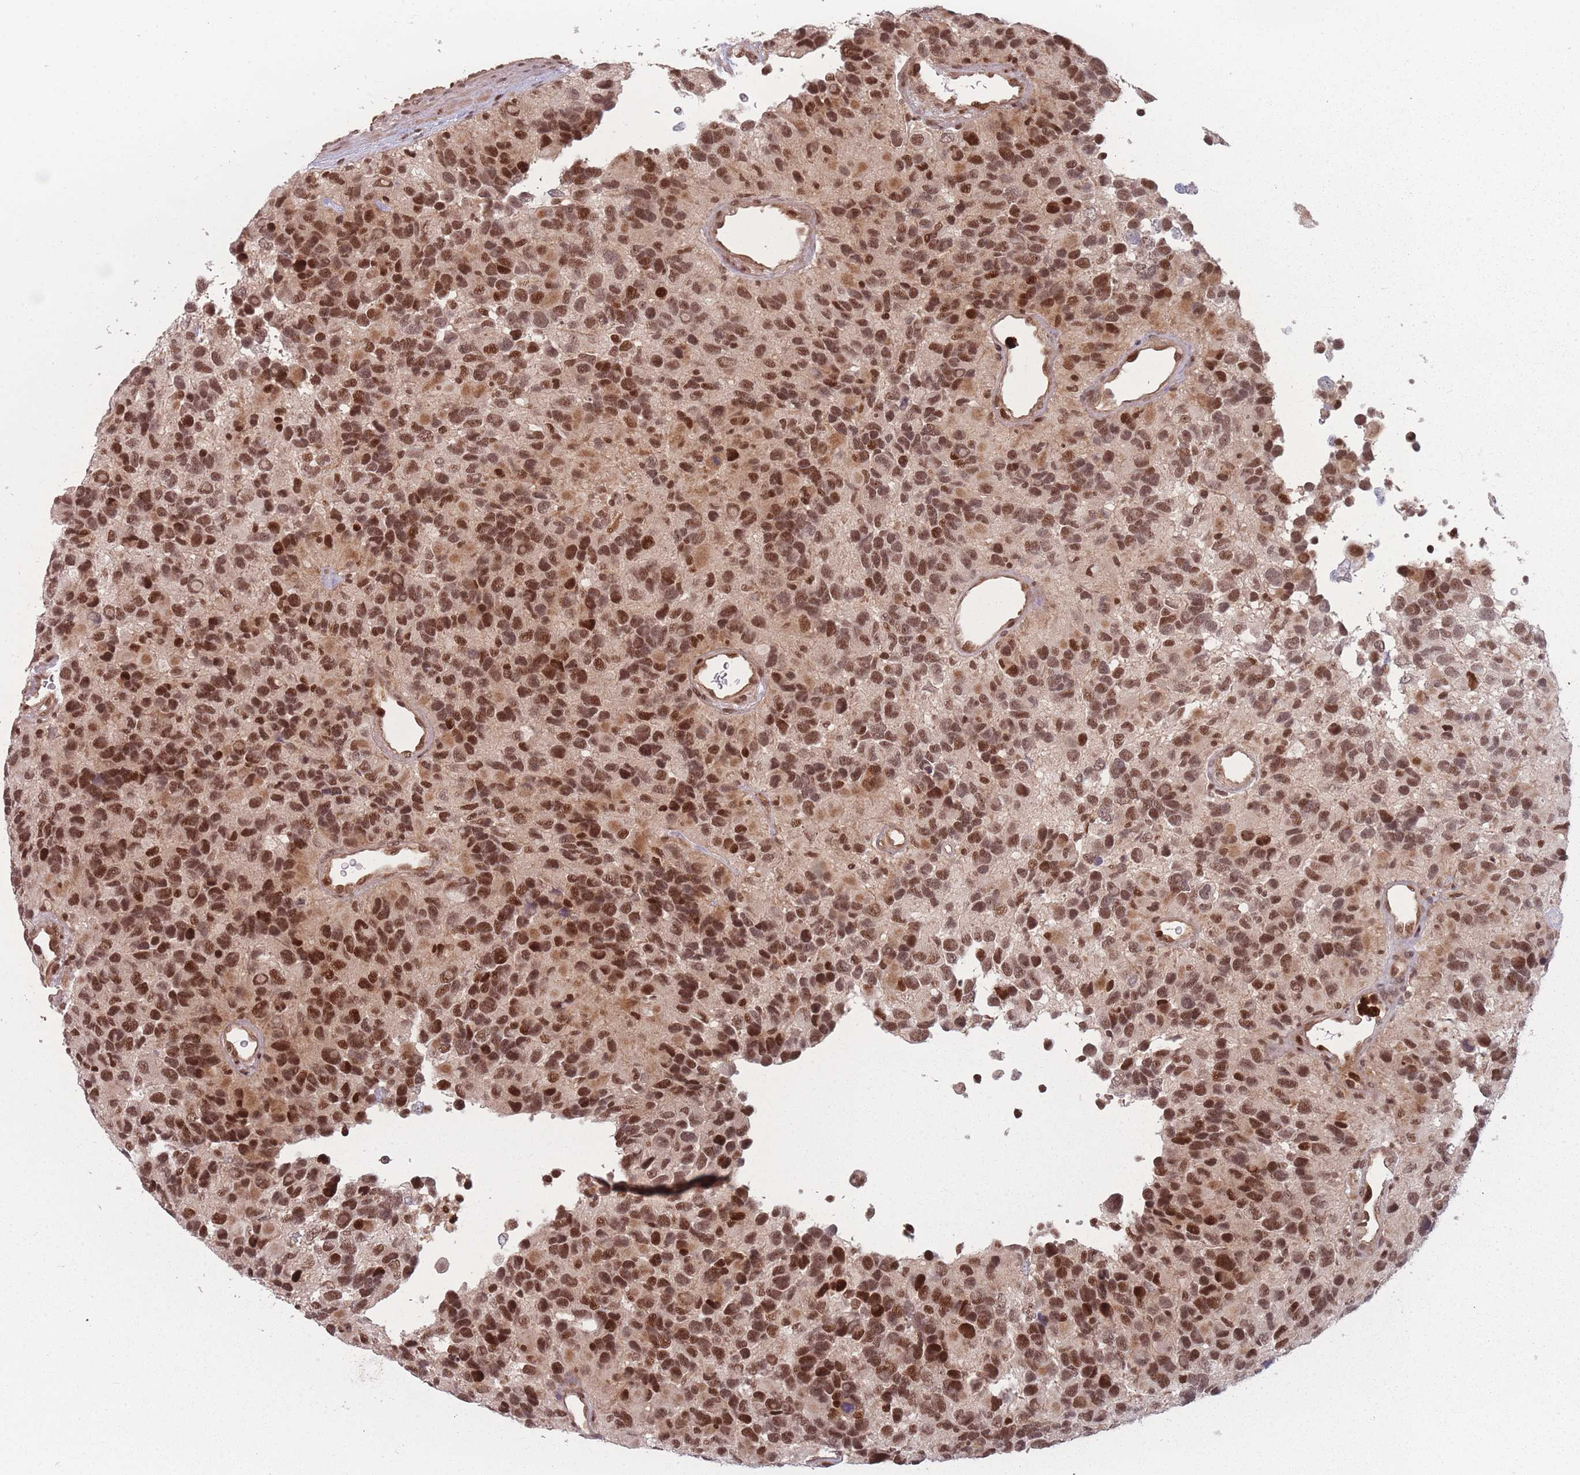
{"staining": {"intensity": "moderate", "quantity": ">75%", "location": "nuclear"}, "tissue": "glioma", "cell_type": "Tumor cells", "image_type": "cancer", "snomed": [{"axis": "morphology", "description": "Glioma, malignant, High grade"}, {"axis": "topography", "description": "Brain"}], "caption": "This photomicrograph reveals high-grade glioma (malignant) stained with immunohistochemistry to label a protein in brown. The nuclear of tumor cells show moderate positivity for the protein. Nuclei are counter-stained blue.", "gene": "WDR55", "patient": {"sex": "male", "age": 77}}